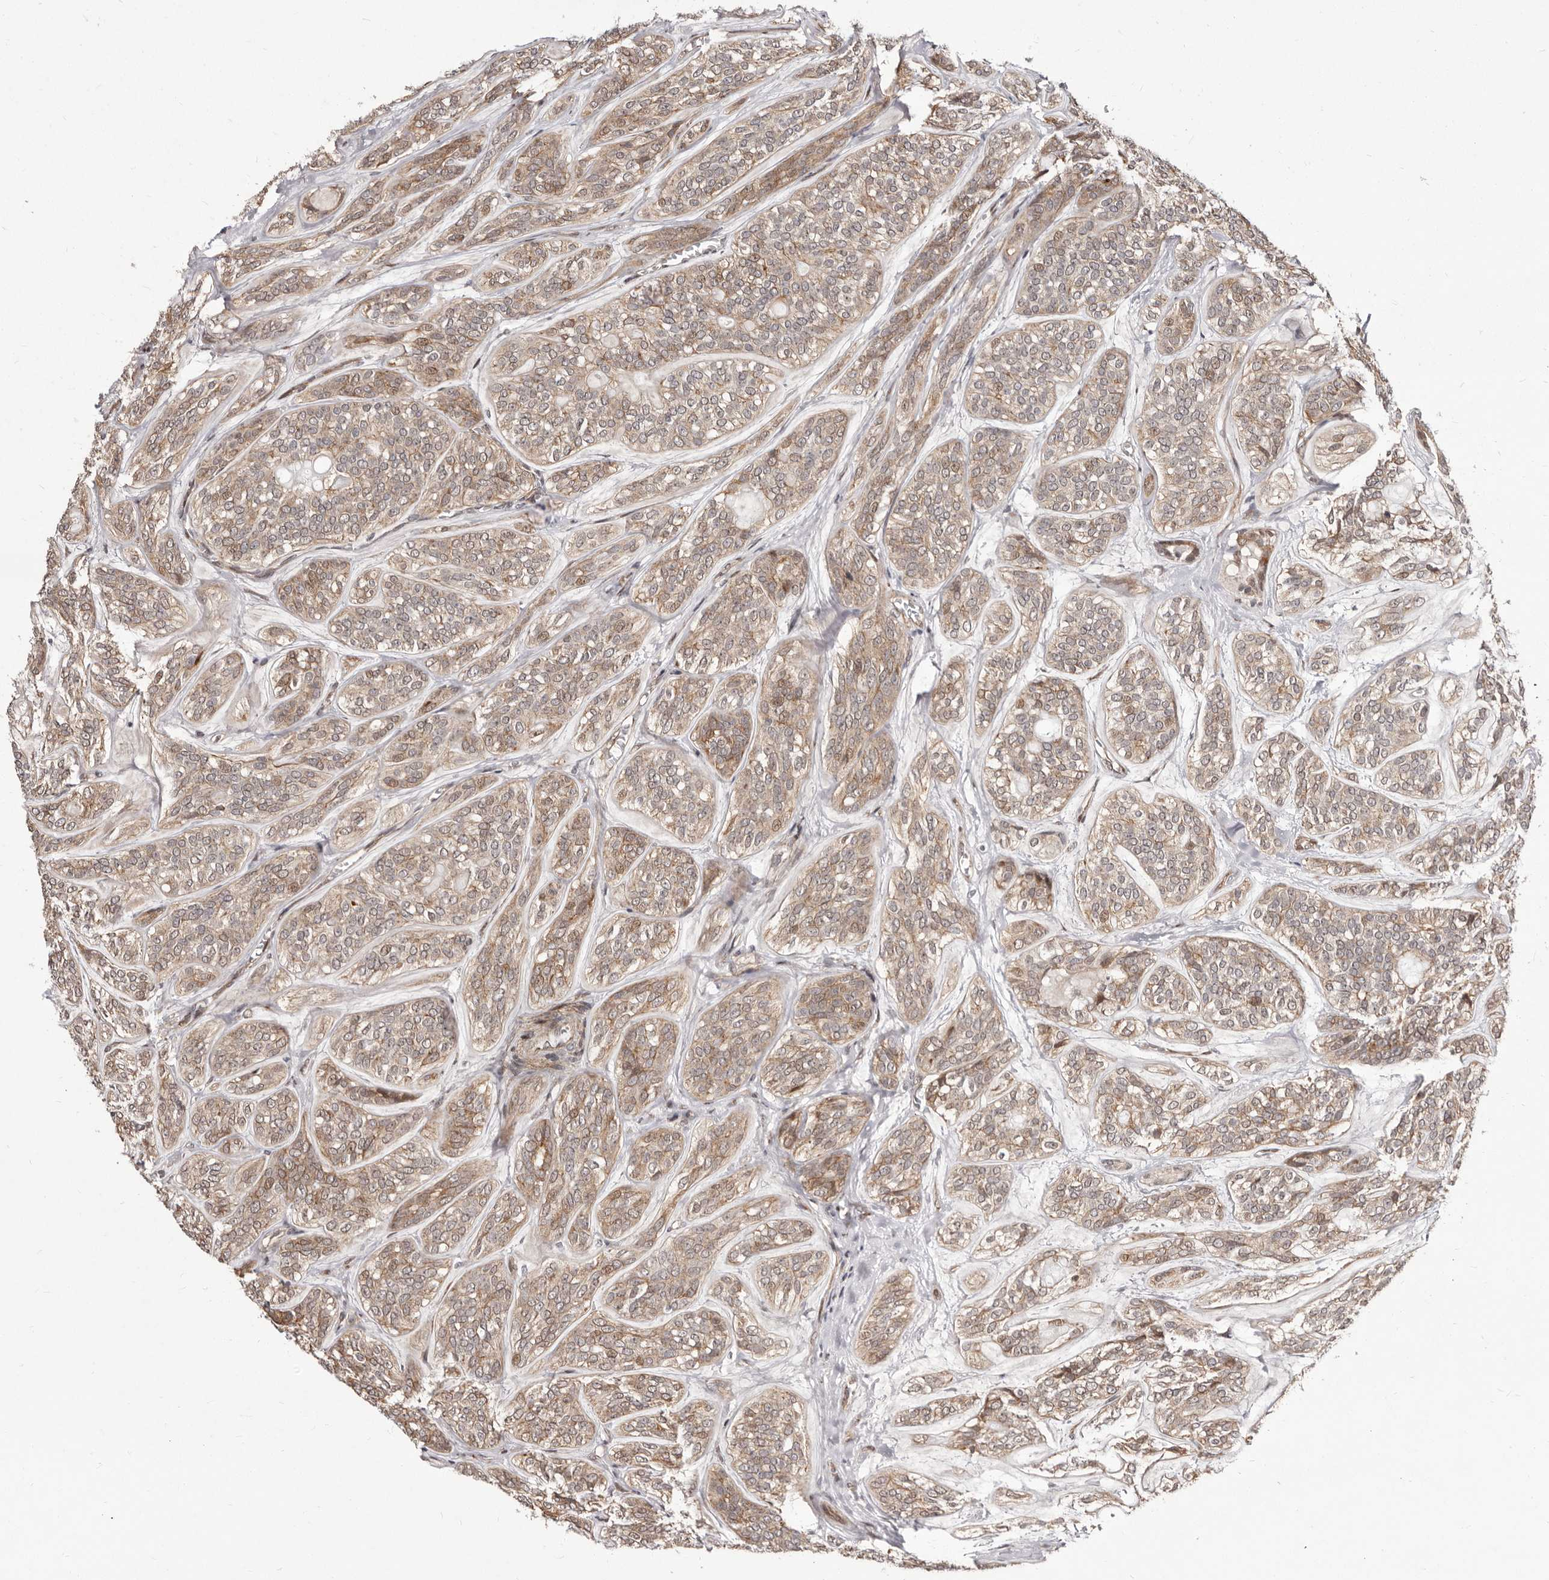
{"staining": {"intensity": "weak", "quantity": ">75%", "location": "cytoplasmic/membranous"}, "tissue": "head and neck cancer", "cell_type": "Tumor cells", "image_type": "cancer", "snomed": [{"axis": "morphology", "description": "Adenocarcinoma, NOS"}, {"axis": "topography", "description": "Head-Neck"}], "caption": "Protein expression analysis of human adenocarcinoma (head and neck) reveals weak cytoplasmic/membranous staining in approximately >75% of tumor cells.", "gene": "GLRX3", "patient": {"sex": "male", "age": 66}}